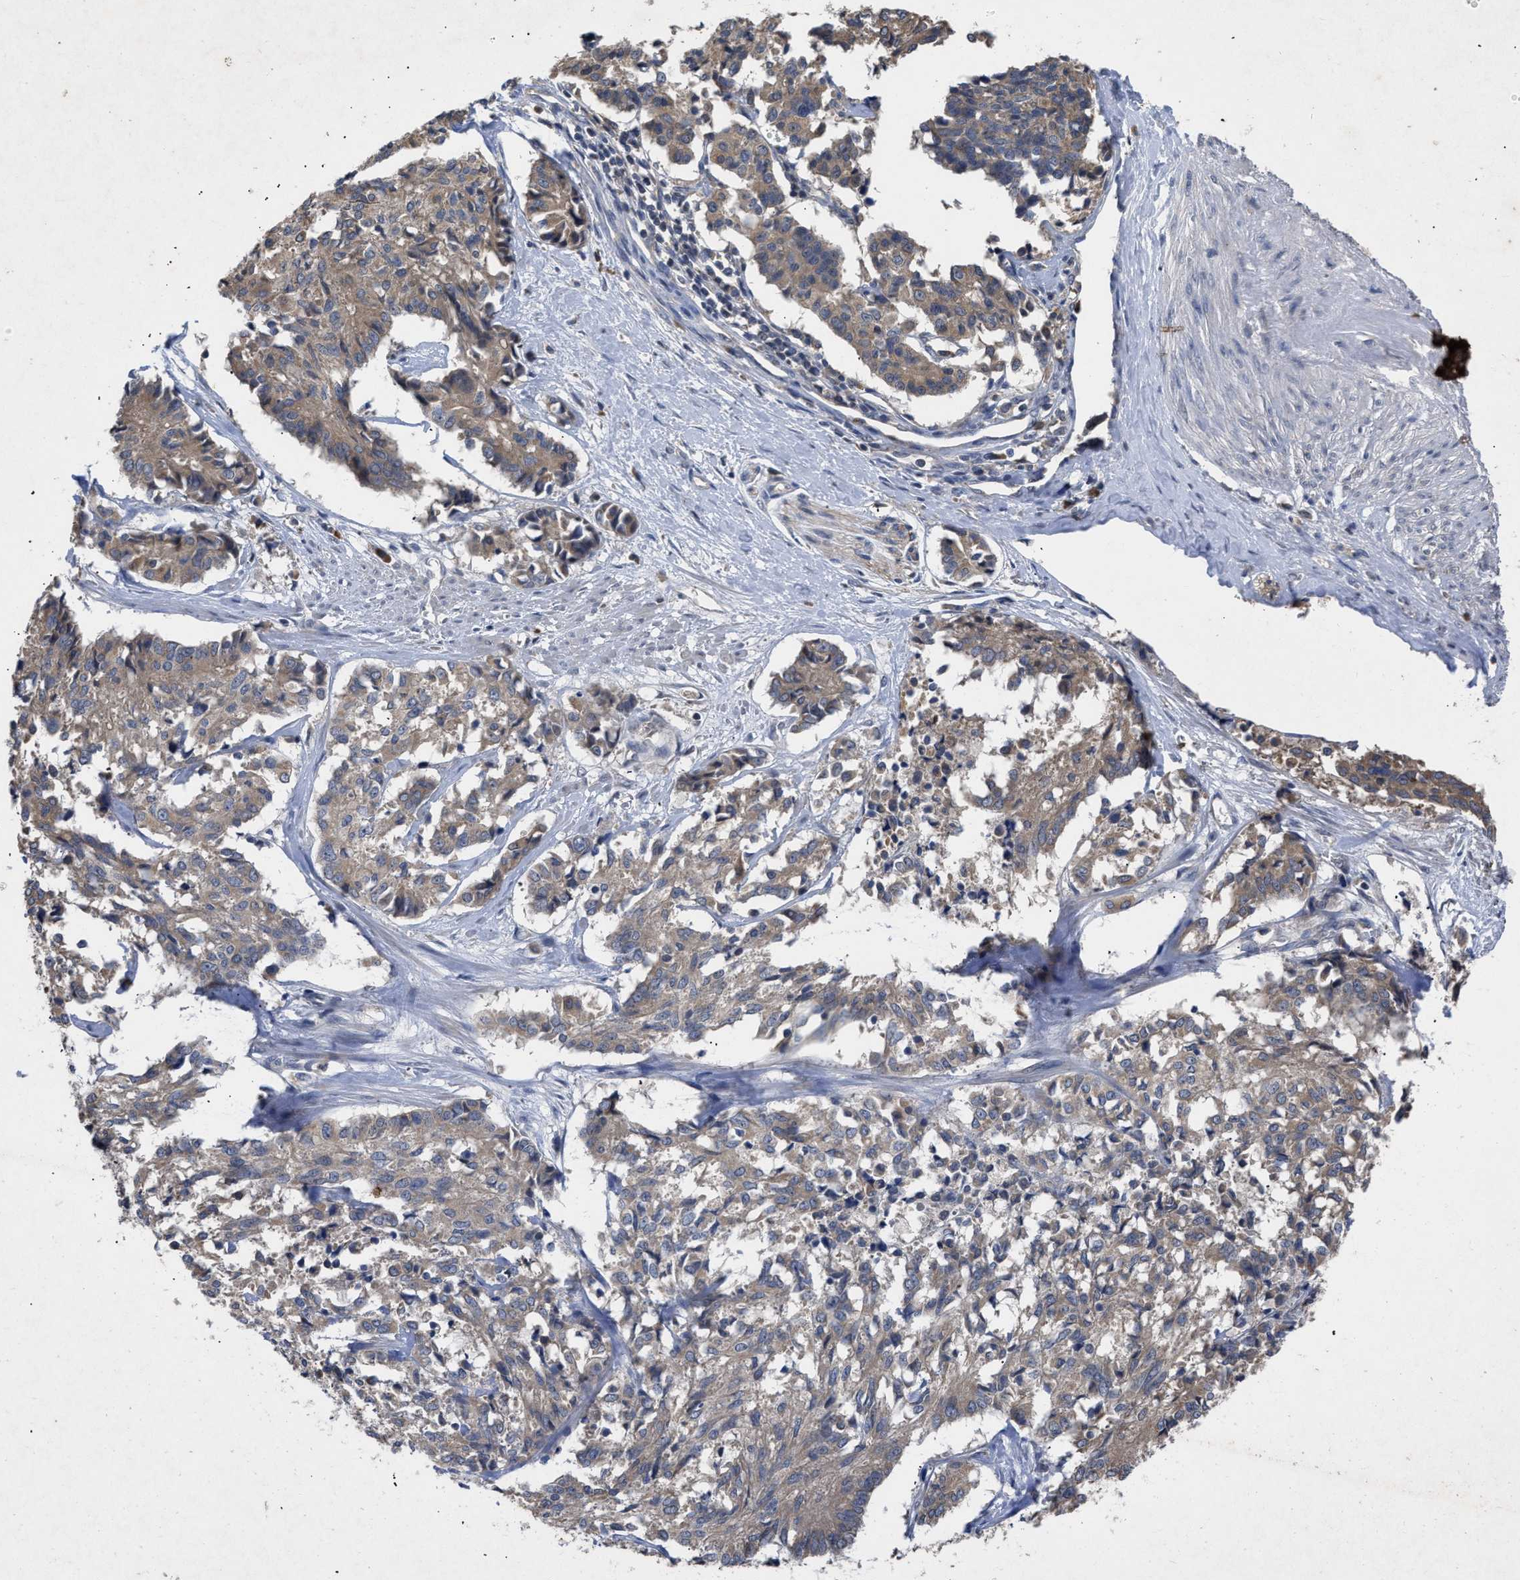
{"staining": {"intensity": "moderate", "quantity": ">75%", "location": "cytoplasmic/membranous"}, "tissue": "cervical cancer", "cell_type": "Tumor cells", "image_type": "cancer", "snomed": [{"axis": "morphology", "description": "Squamous cell carcinoma, NOS"}, {"axis": "topography", "description": "Cervix"}], "caption": "Cervical cancer stained with DAB (3,3'-diaminobenzidine) immunohistochemistry reveals medium levels of moderate cytoplasmic/membranous staining in about >75% of tumor cells. The staining was performed using DAB, with brown indicating positive protein expression. Nuclei are stained blue with hematoxylin.", "gene": "VPS4A", "patient": {"sex": "female", "age": 35}}